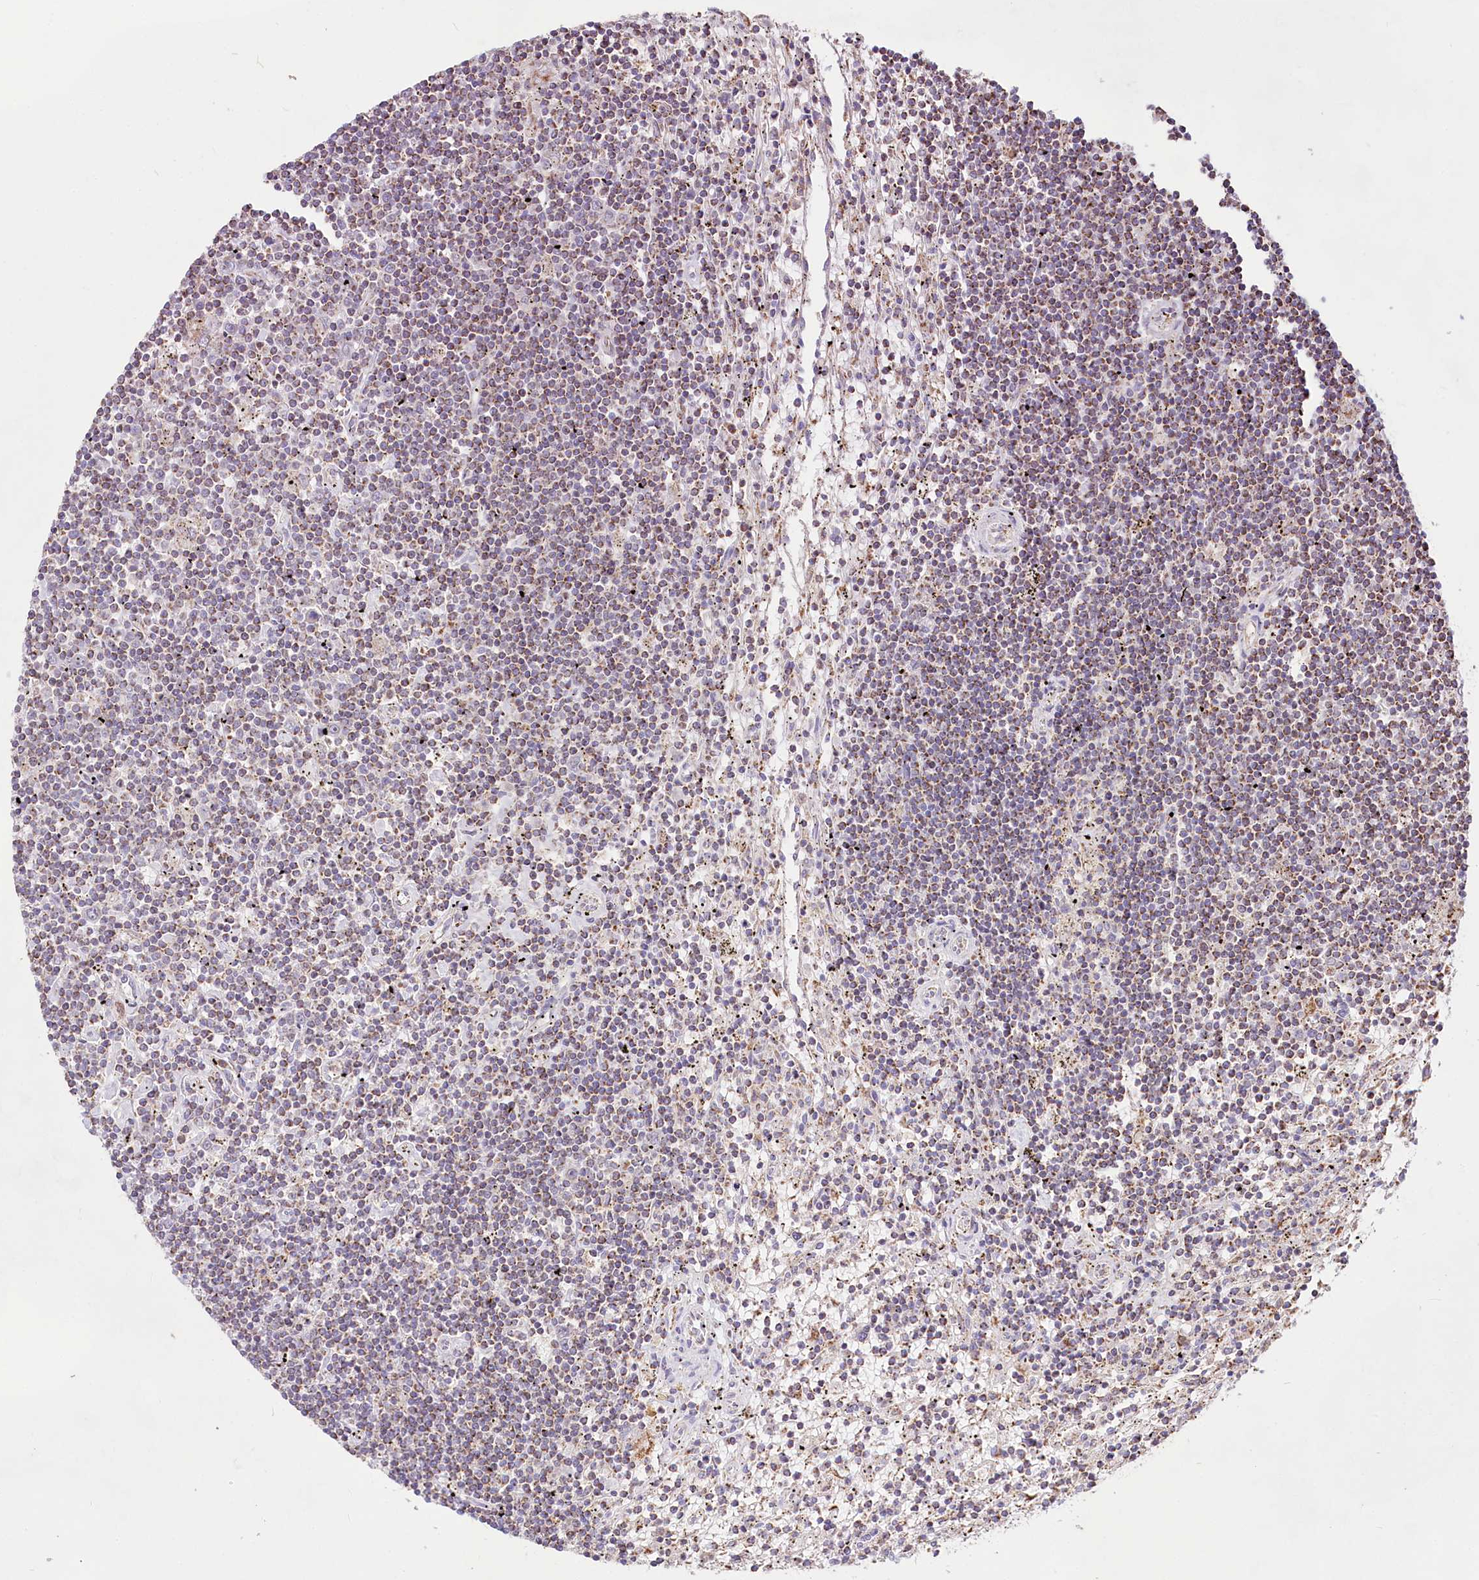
{"staining": {"intensity": "weak", "quantity": ">75%", "location": "cytoplasmic/membranous"}, "tissue": "lymphoma", "cell_type": "Tumor cells", "image_type": "cancer", "snomed": [{"axis": "morphology", "description": "Malignant lymphoma, non-Hodgkin's type, Low grade"}, {"axis": "topography", "description": "Spleen"}], "caption": "An immunohistochemistry photomicrograph of neoplastic tissue is shown. Protein staining in brown labels weak cytoplasmic/membranous positivity in low-grade malignant lymphoma, non-Hodgkin's type within tumor cells. (DAB = brown stain, brightfield microscopy at high magnification).", "gene": "TASOR2", "patient": {"sex": "male", "age": 76}}